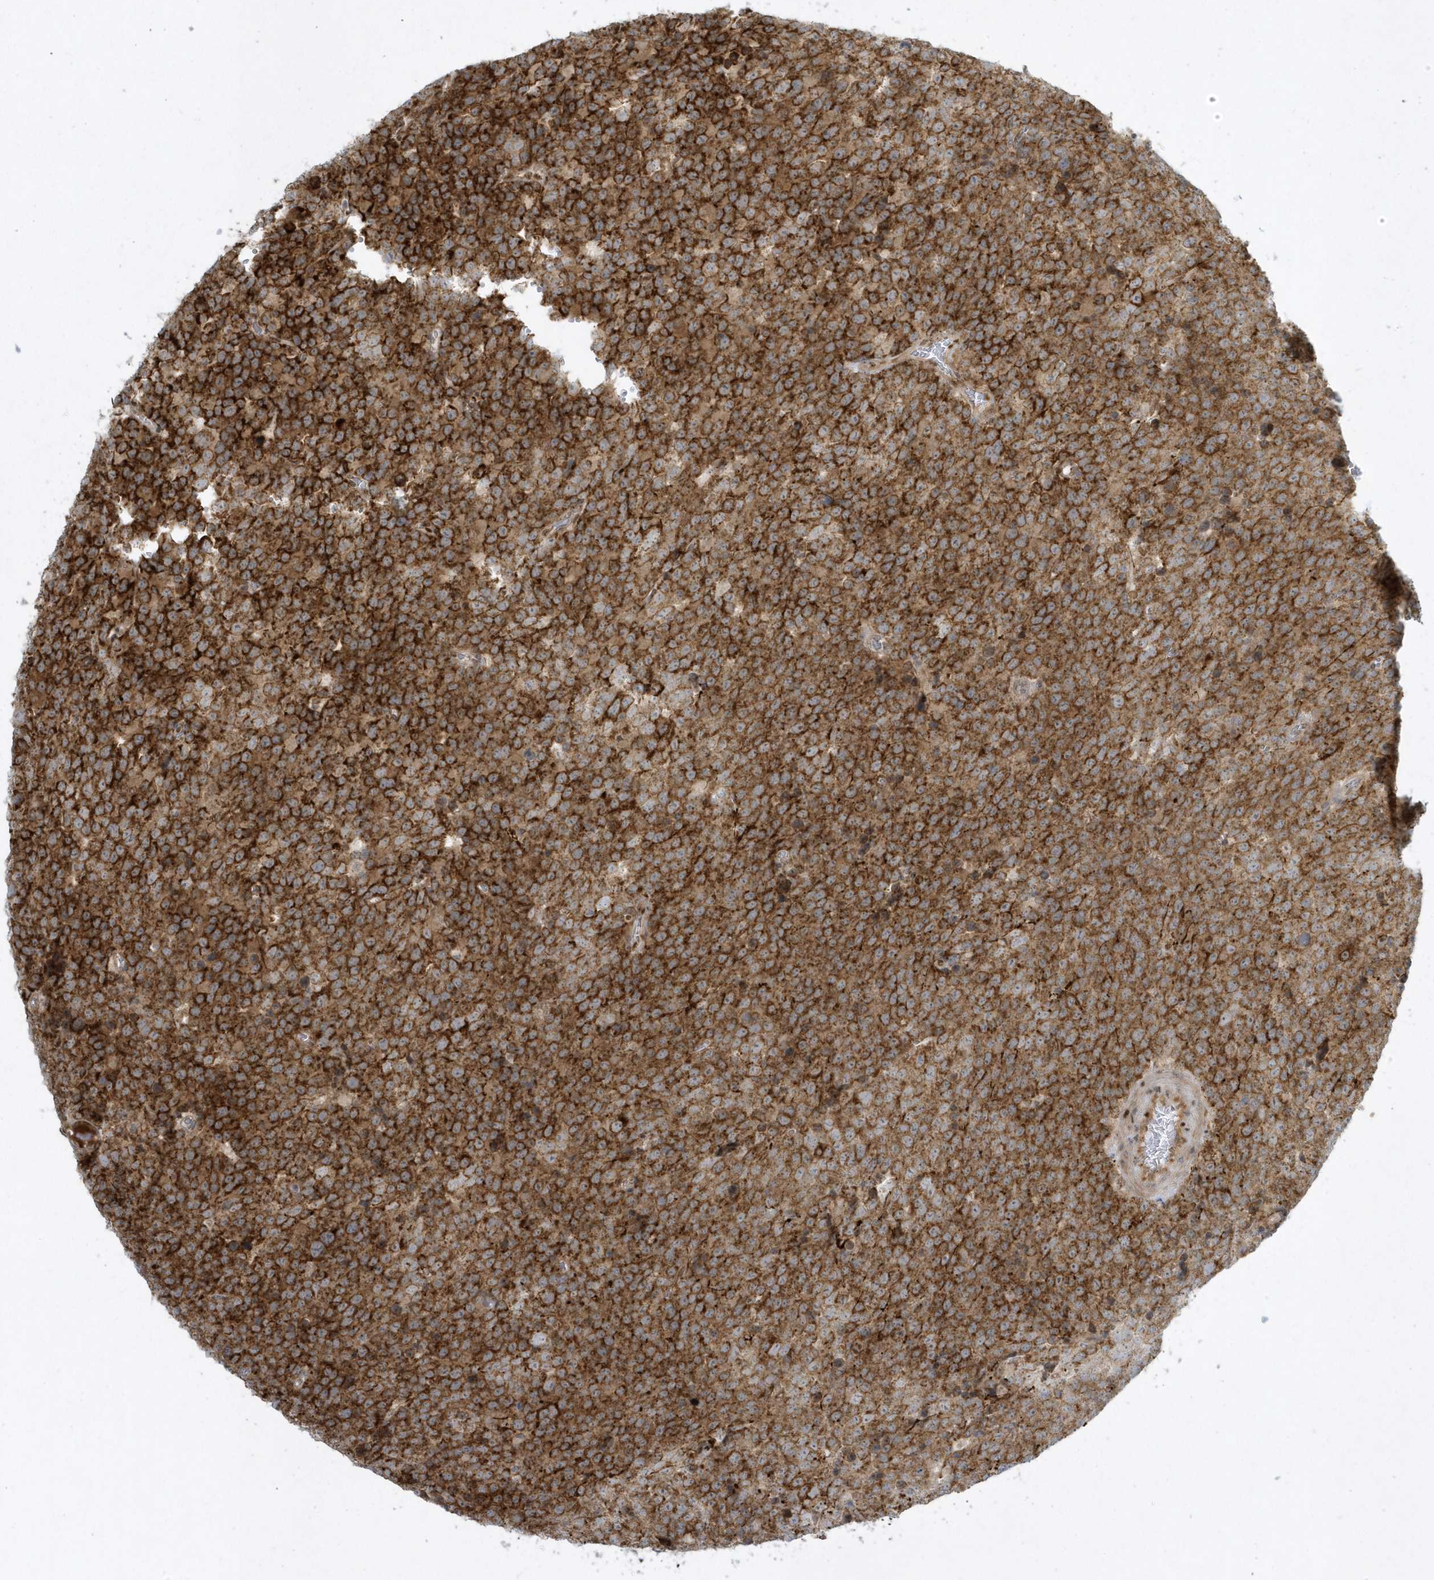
{"staining": {"intensity": "strong", "quantity": ">75%", "location": "cytoplasmic/membranous"}, "tissue": "testis cancer", "cell_type": "Tumor cells", "image_type": "cancer", "snomed": [{"axis": "morphology", "description": "Seminoma, NOS"}, {"axis": "topography", "description": "Testis"}], "caption": "An image of testis cancer (seminoma) stained for a protein exhibits strong cytoplasmic/membranous brown staining in tumor cells. The staining is performed using DAB brown chromogen to label protein expression. The nuclei are counter-stained blue using hematoxylin.", "gene": "MASP2", "patient": {"sex": "male", "age": 71}}